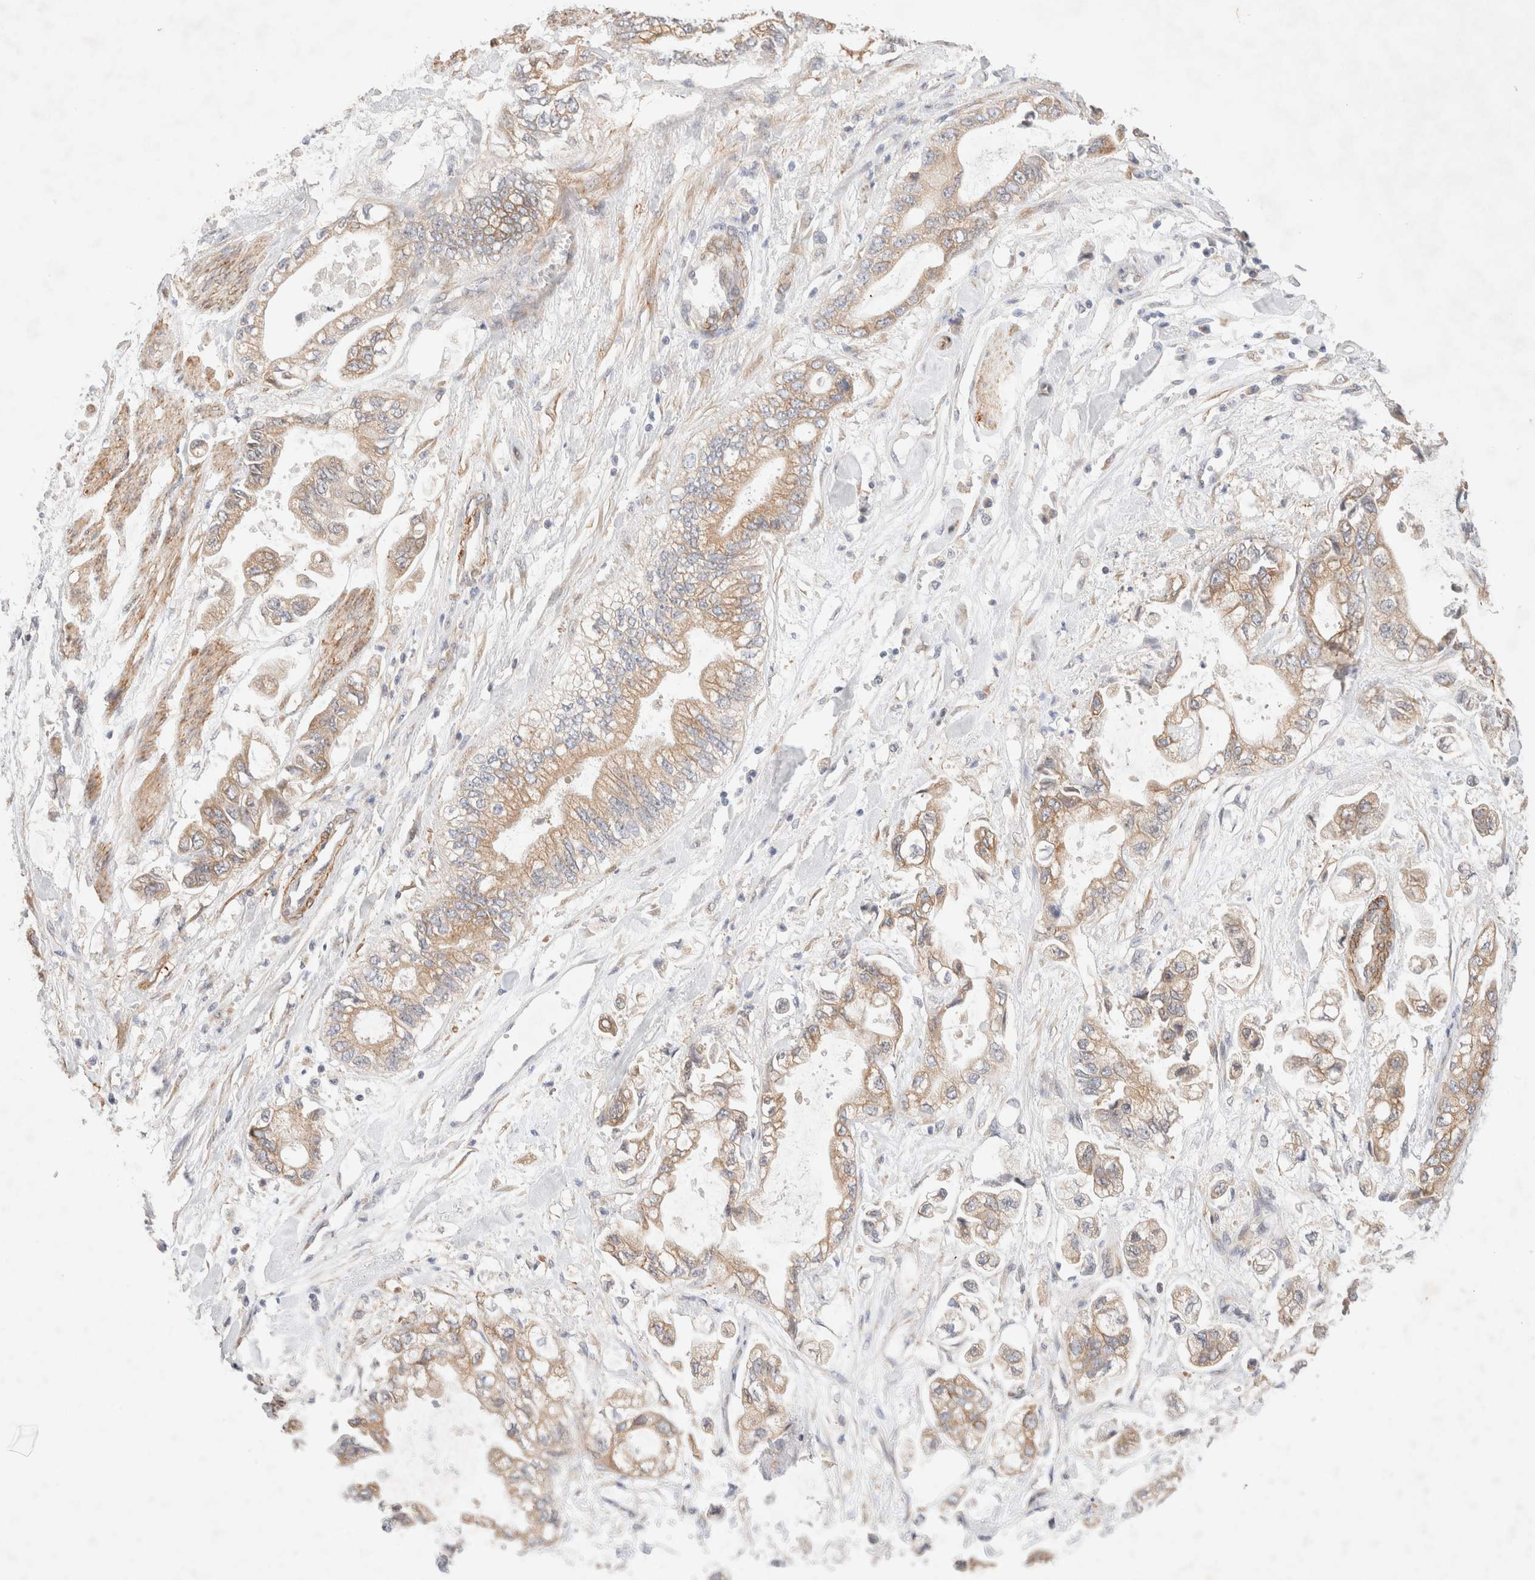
{"staining": {"intensity": "moderate", "quantity": ">75%", "location": "cytoplasmic/membranous"}, "tissue": "stomach cancer", "cell_type": "Tumor cells", "image_type": "cancer", "snomed": [{"axis": "morphology", "description": "Normal tissue, NOS"}, {"axis": "morphology", "description": "Adenocarcinoma, NOS"}, {"axis": "topography", "description": "Stomach"}], "caption": "Human stomach adenocarcinoma stained for a protein (brown) exhibits moderate cytoplasmic/membranous positive expression in about >75% of tumor cells.", "gene": "RRP15", "patient": {"sex": "male", "age": 62}}